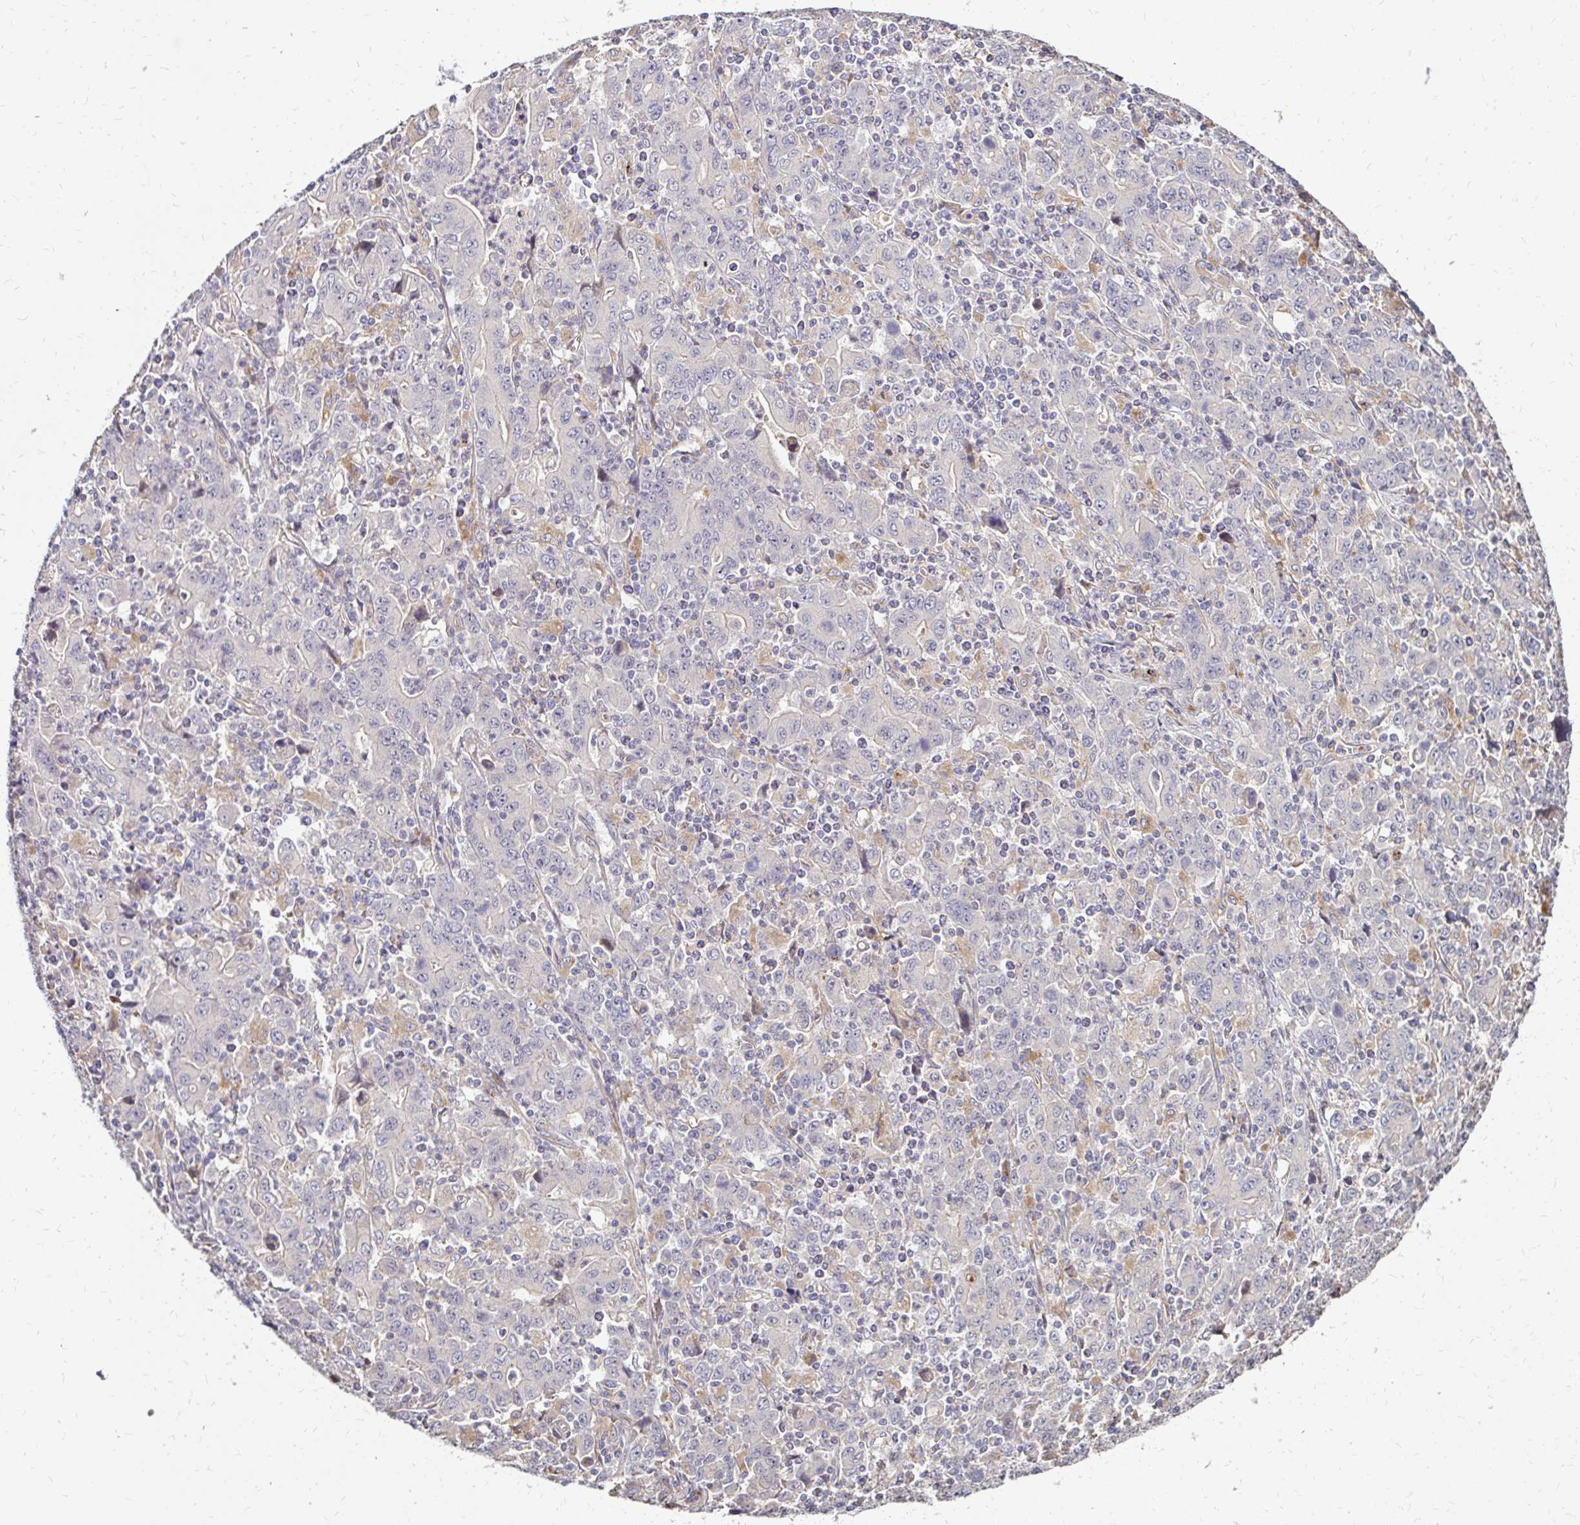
{"staining": {"intensity": "negative", "quantity": "none", "location": "none"}, "tissue": "stomach cancer", "cell_type": "Tumor cells", "image_type": "cancer", "snomed": [{"axis": "morphology", "description": "Adenocarcinoma, NOS"}, {"axis": "topography", "description": "Stomach, upper"}], "caption": "Stomach cancer (adenocarcinoma) was stained to show a protein in brown. There is no significant expression in tumor cells. (Immunohistochemistry, brightfield microscopy, high magnification).", "gene": "IDUA", "patient": {"sex": "male", "age": 69}}